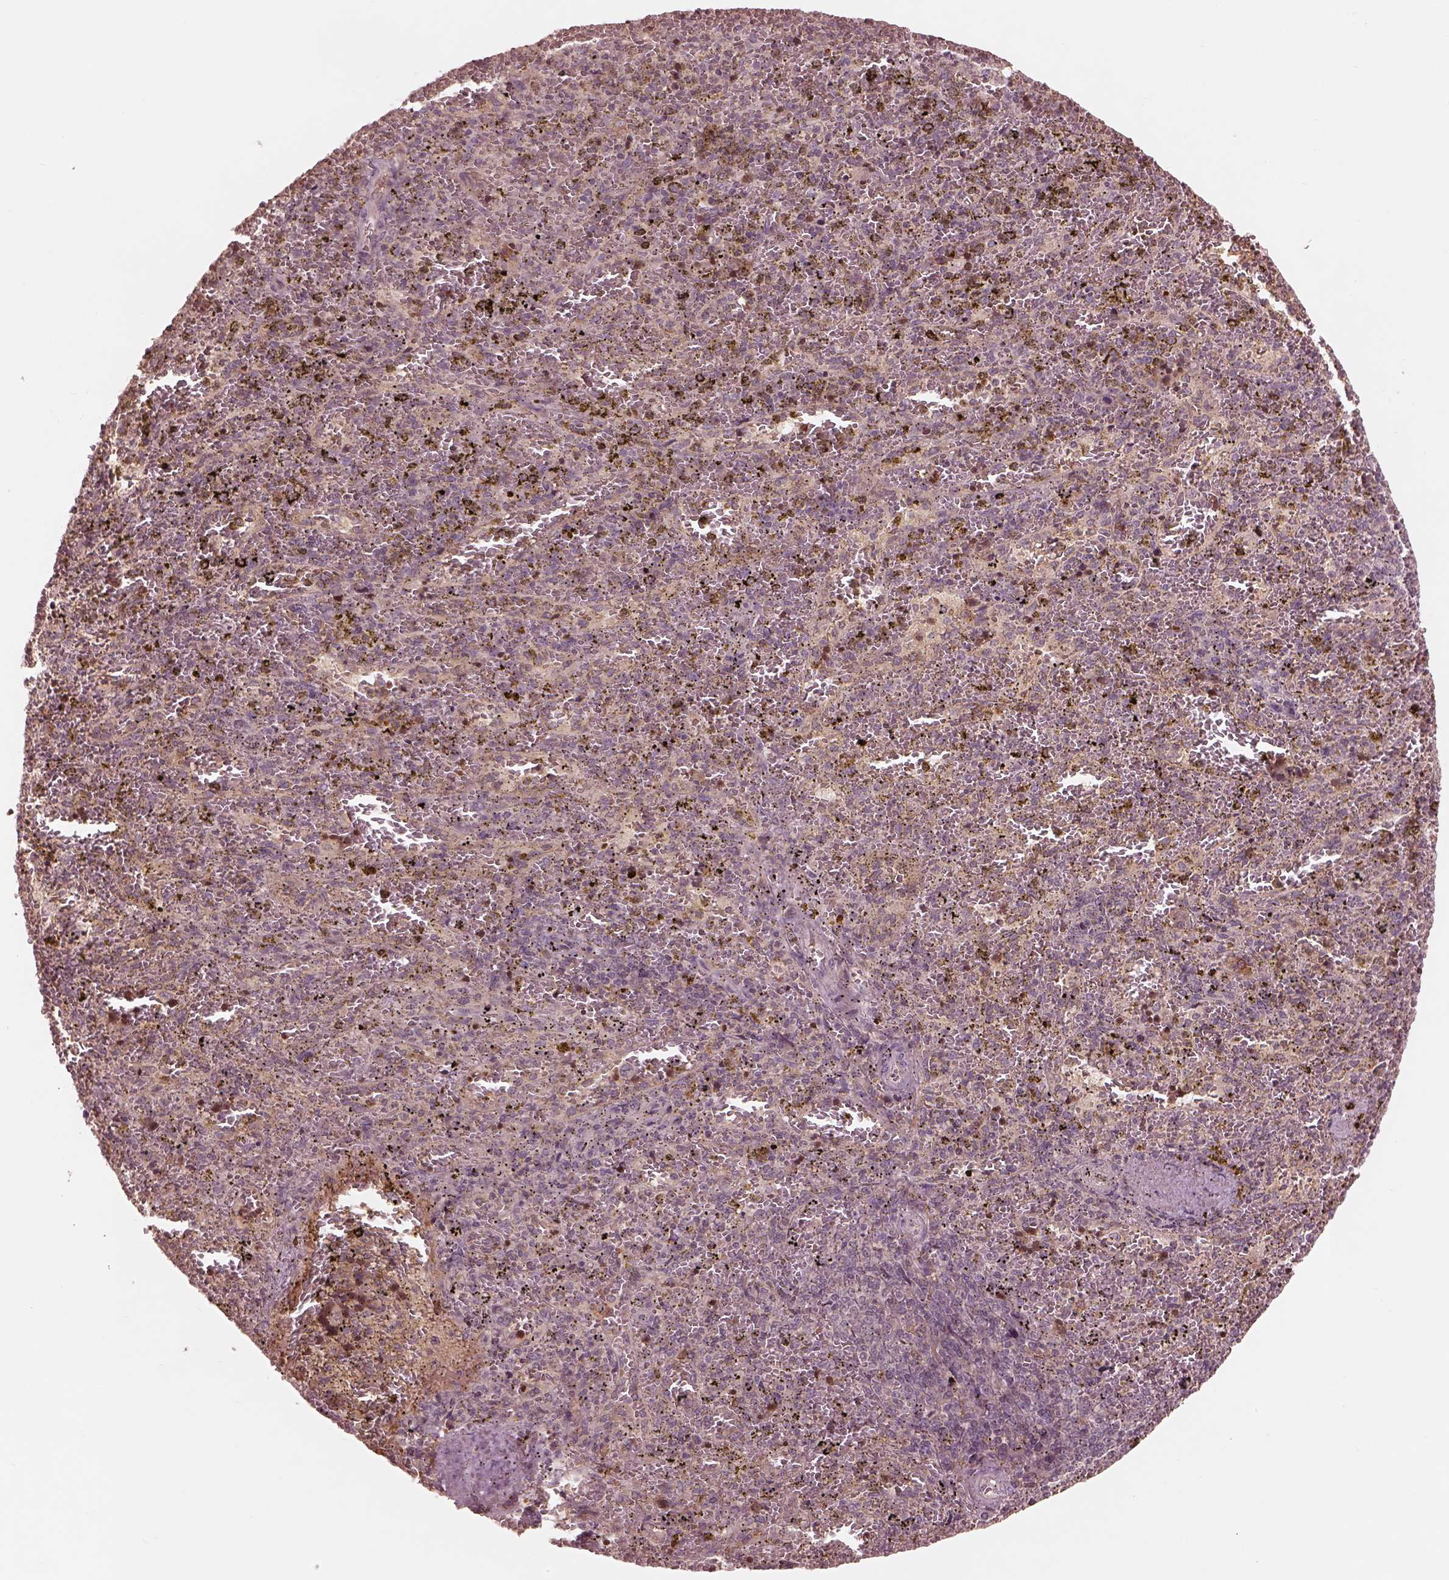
{"staining": {"intensity": "weak", "quantity": "<25%", "location": "cytoplasmic/membranous"}, "tissue": "spleen", "cell_type": "Cells in red pulp", "image_type": "normal", "snomed": [{"axis": "morphology", "description": "Normal tissue, NOS"}, {"axis": "topography", "description": "Spleen"}], "caption": "This is a photomicrograph of immunohistochemistry (IHC) staining of normal spleen, which shows no staining in cells in red pulp.", "gene": "TF", "patient": {"sex": "female", "age": 50}}